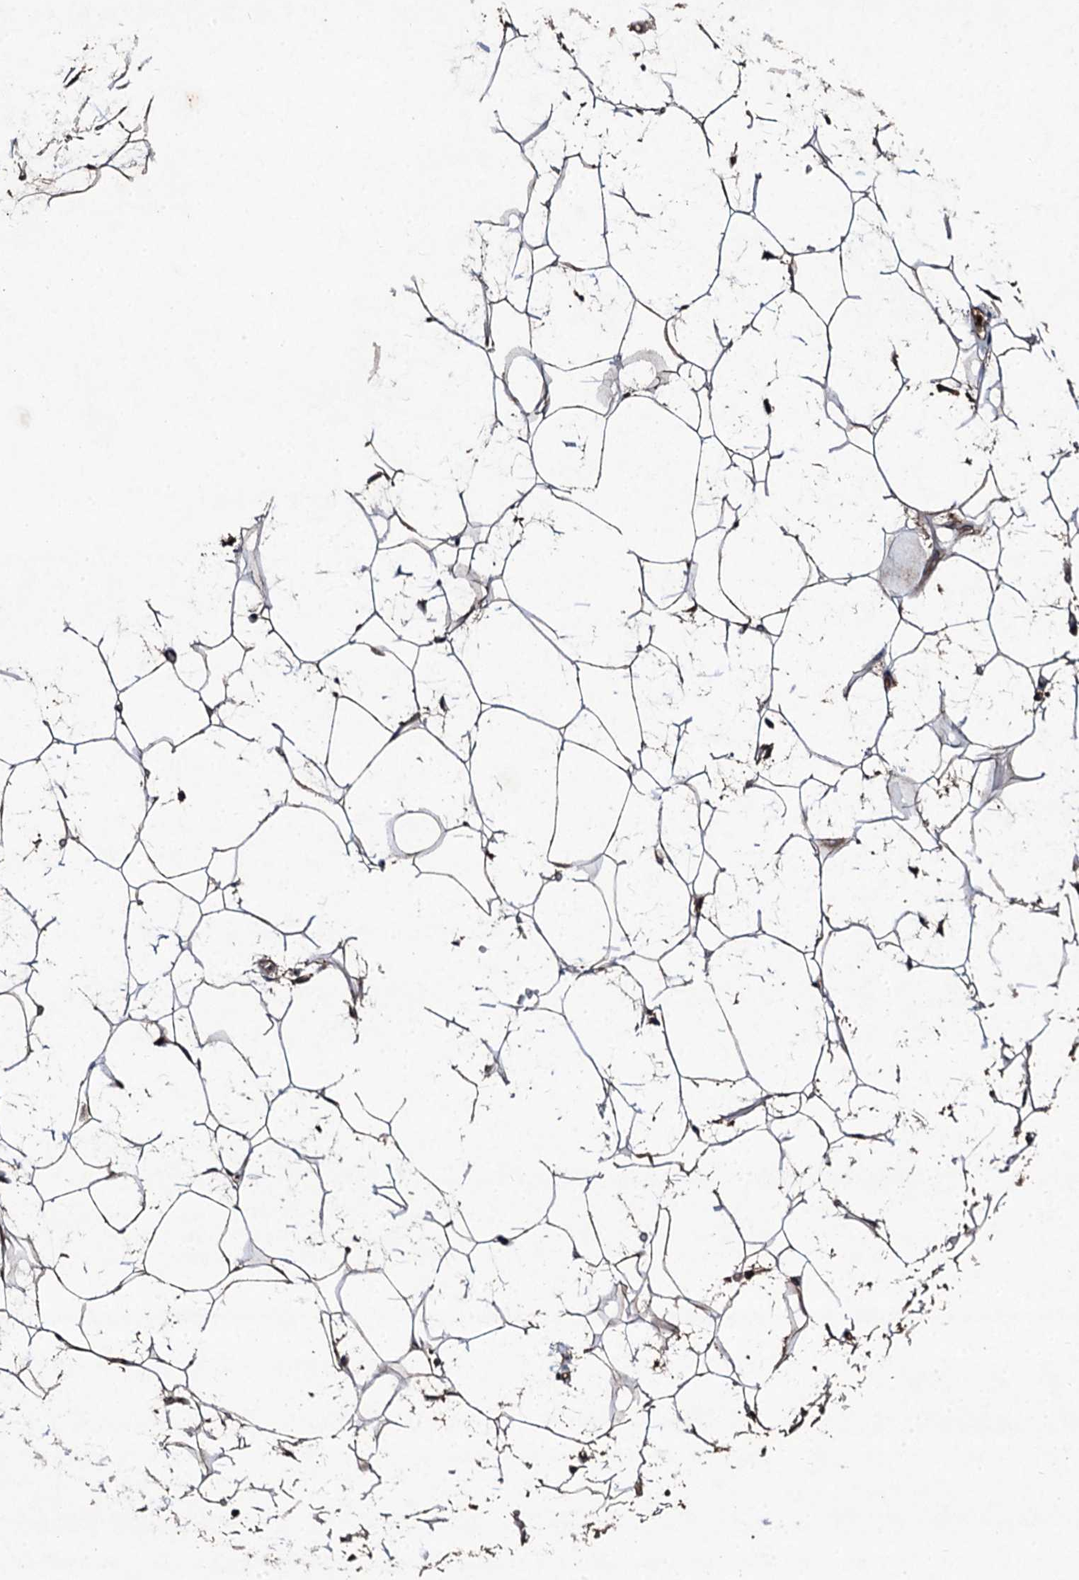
{"staining": {"intensity": "weak", "quantity": "25%-75%", "location": "cytoplasmic/membranous"}, "tissue": "adipose tissue", "cell_type": "Adipocytes", "image_type": "normal", "snomed": [{"axis": "morphology", "description": "Normal tissue, NOS"}, {"axis": "topography", "description": "Breast"}], "caption": "Protein staining of normal adipose tissue demonstrates weak cytoplasmic/membranous expression in approximately 25%-75% of adipocytes.", "gene": "KERA", "patient": {"sex": "female", "age": 26}}